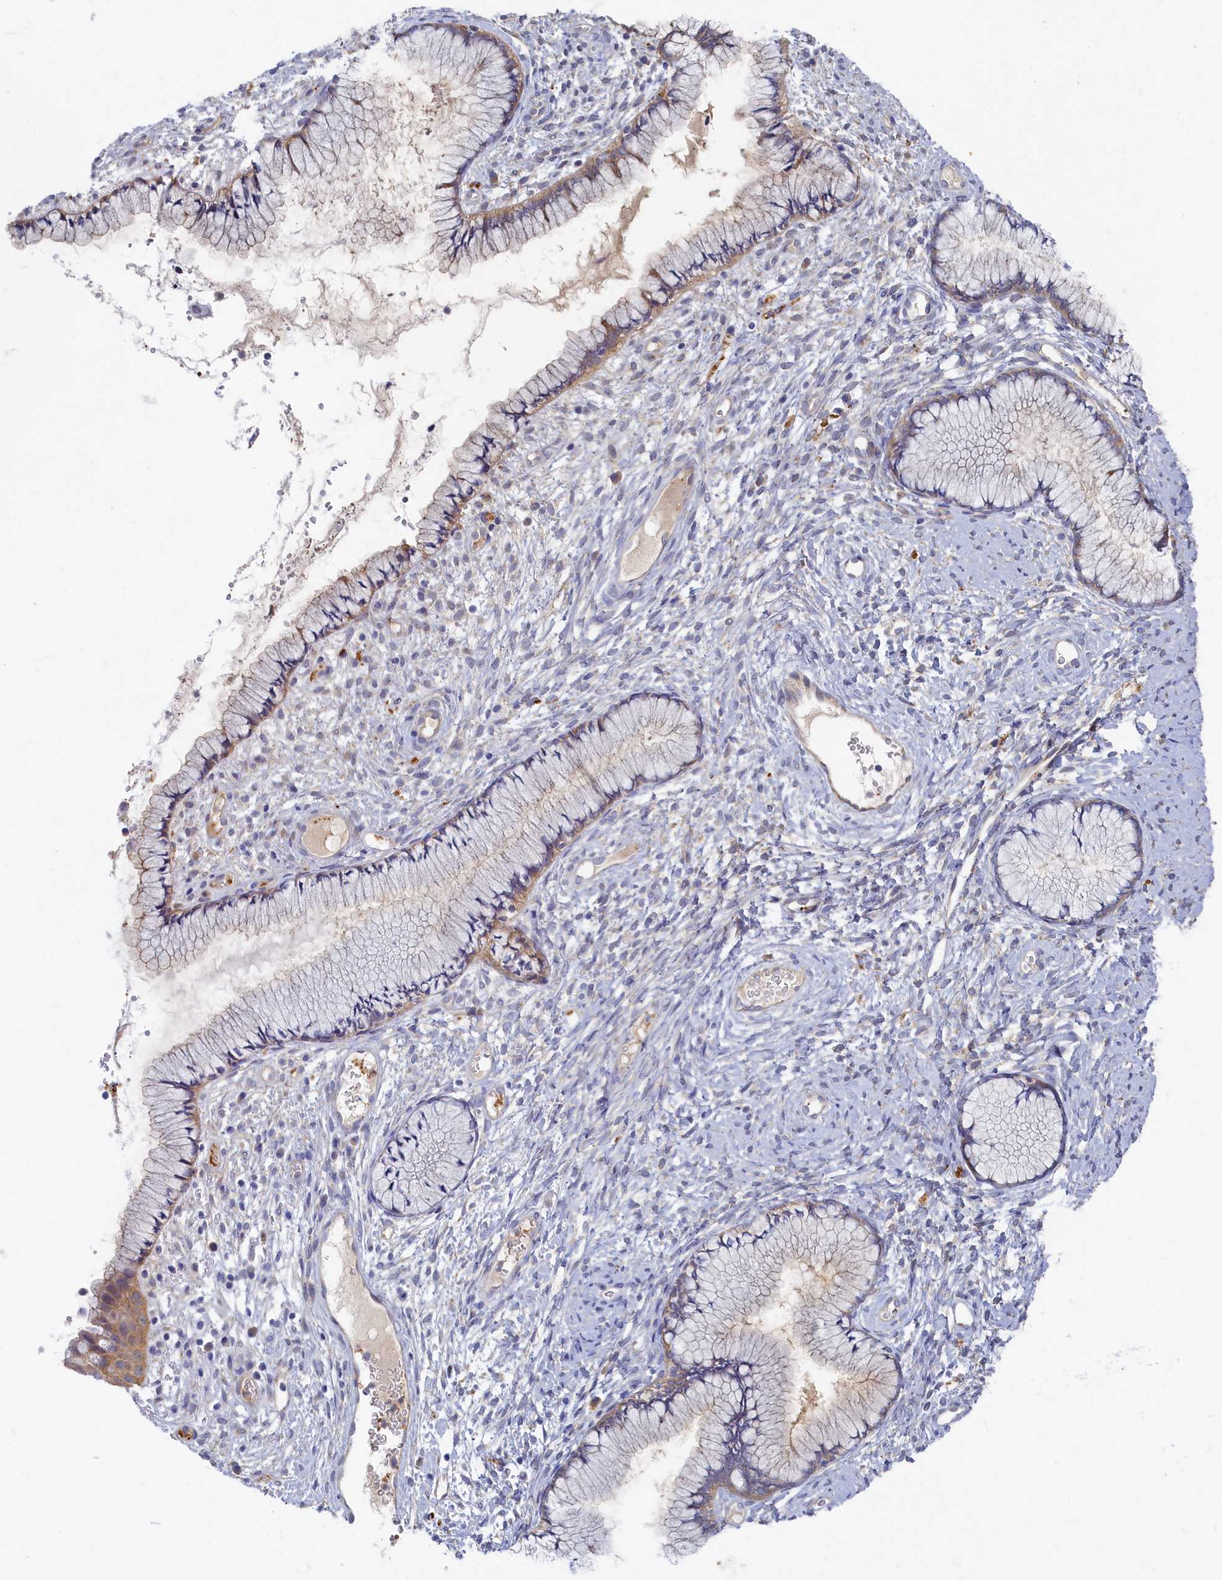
{"staining": {"intensity": "weak", "quantity": "25%-75%", "location": "cytoplasmic/membranous"}, "tissue": "cervix", "cell_type": "Glandular cells", "image_type": "normal", "snomed": [{"axis": "morphology", "description": "Normal tissue, NOS"}, {"axis": "topography", "description": "Cervix"}], "caption": "Glandular cells display low levels of weak cytoplasmic/membranous expression in approximately 25%-75% of cells in unremarkable cervix. (DAB (3,3'-diaminobenzidine) = brown stain, brightfield microscopy at high magnification).", "gene": "PSMG2", "patient": {"sex": "female", "age": 42}}